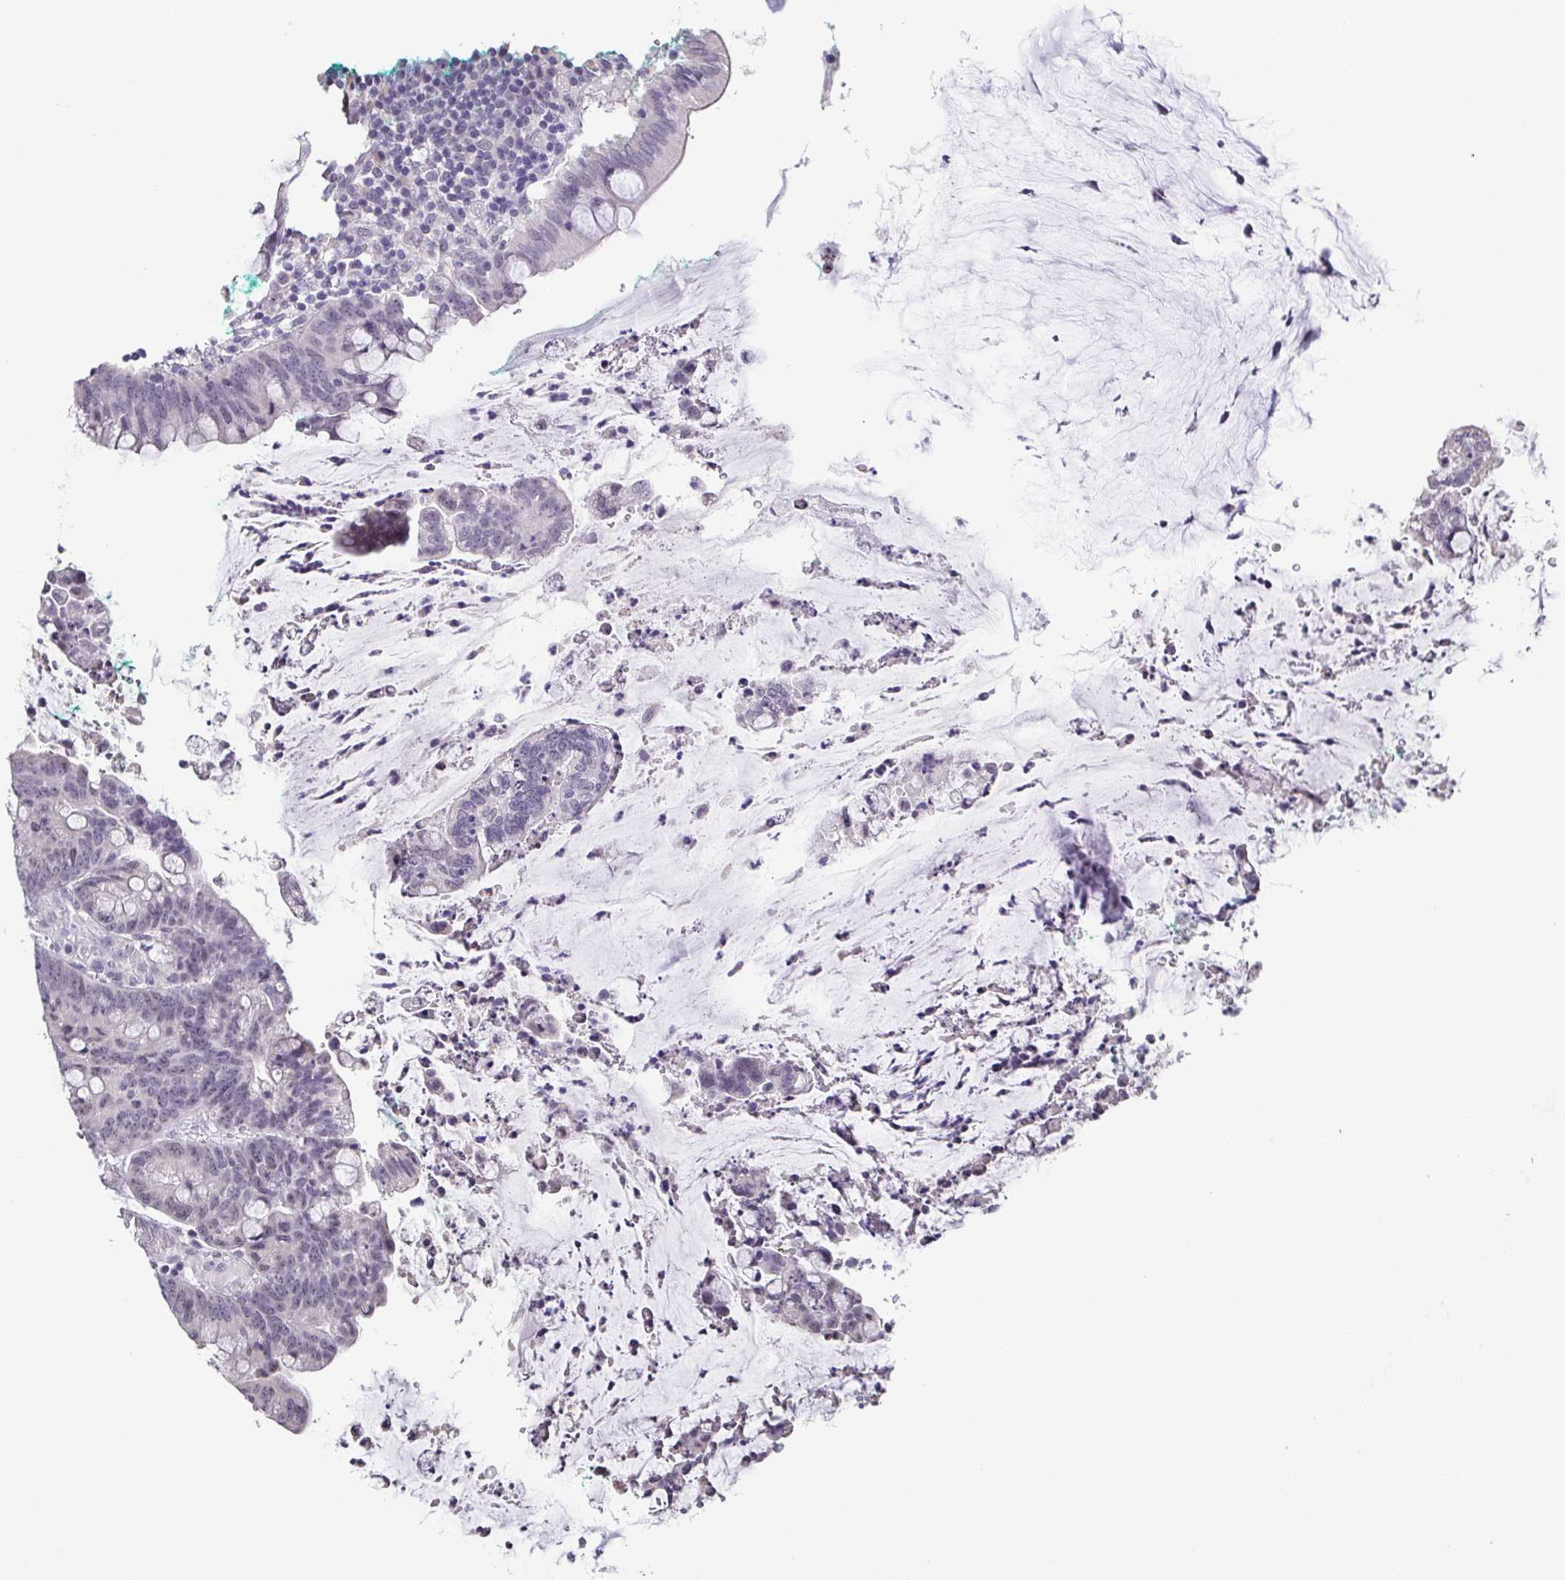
{"staining": {"intensity": "negative", "quantity": "none", "location": "none"}, "tissue": "colorectal cancer", "cell_type": "Tumor cells", "image_type": "cancer", "snomed": [{"axis": "morphology", "description": "Adenocarcinoma, NOS"}, {"axis": "topography", "description": "Colon"}], "caption": "Immunohistochemistry (IHC) histopathology image of human colorectal adenocarcinoma stained for a protein (brown), which demonstrates no staining in tumor cells. Brightfield microscopy of IHC stained with DAB (3,3'-diaminobenzidine) (brown) and hematoxylin (blue), captured at high magnification.", "gene": "NEFH", "patient": {"sex": "male", "age": 62}}